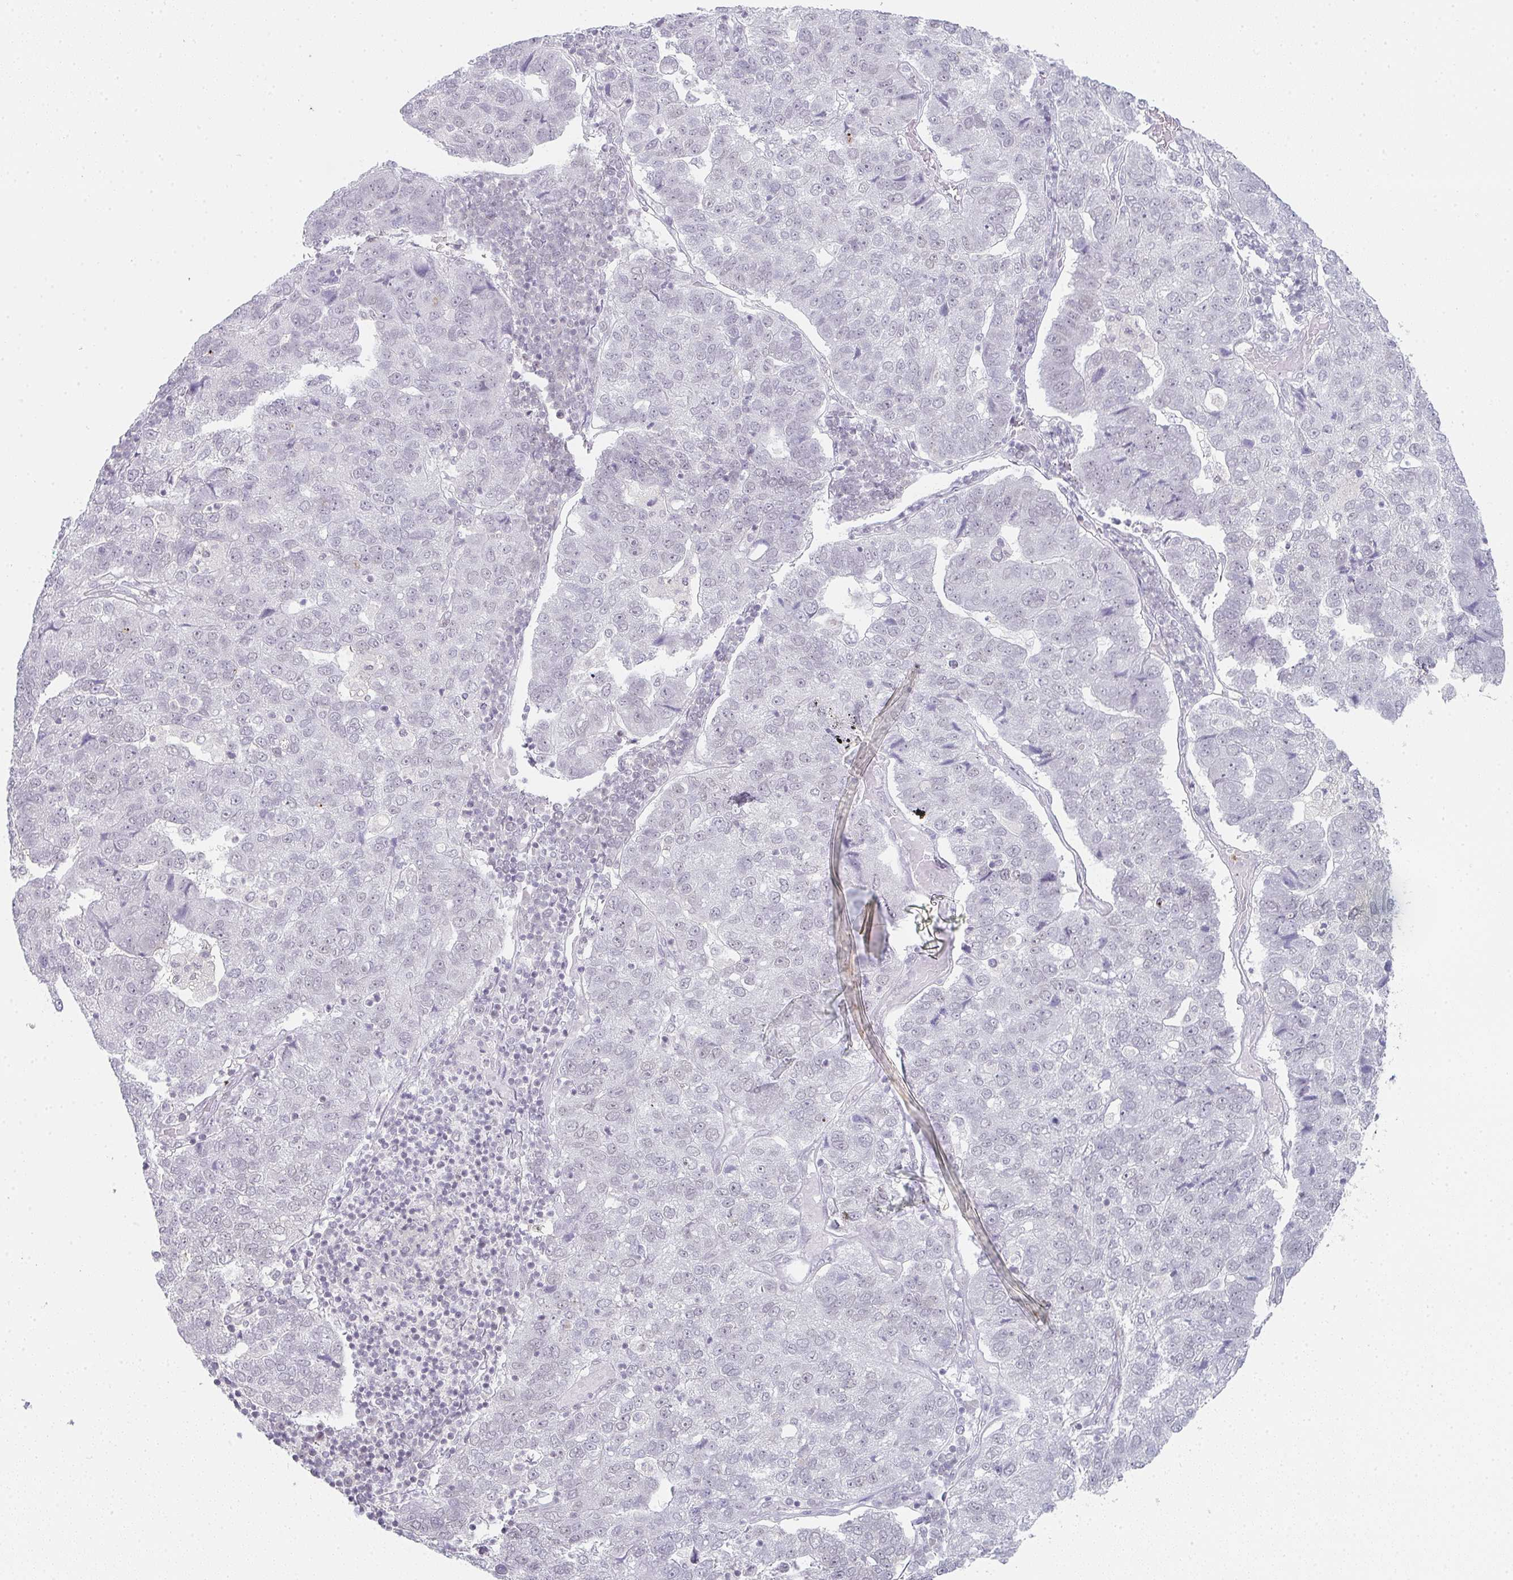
{"staining": {"intensity": "negative", "quantity": "none", "location": "none"}, "tissue": "pancreatic cancer", "cell_type": "Tumor cells", "image_type": "cancer", "snomed": [{"axis": "morphology", "description": "Adenocarcinoma, NOS"}, {"axis": "topography", "description": "Pancreas"}], "caption": "Immunohistochemistry (IHC) histopathology image of human pancreatic adenocarcinoma stained for a protein (brown), which reveals no positivity in tumor cells.", "gene": "LIN54", "patient": {"sex": "female", "age": 61}}